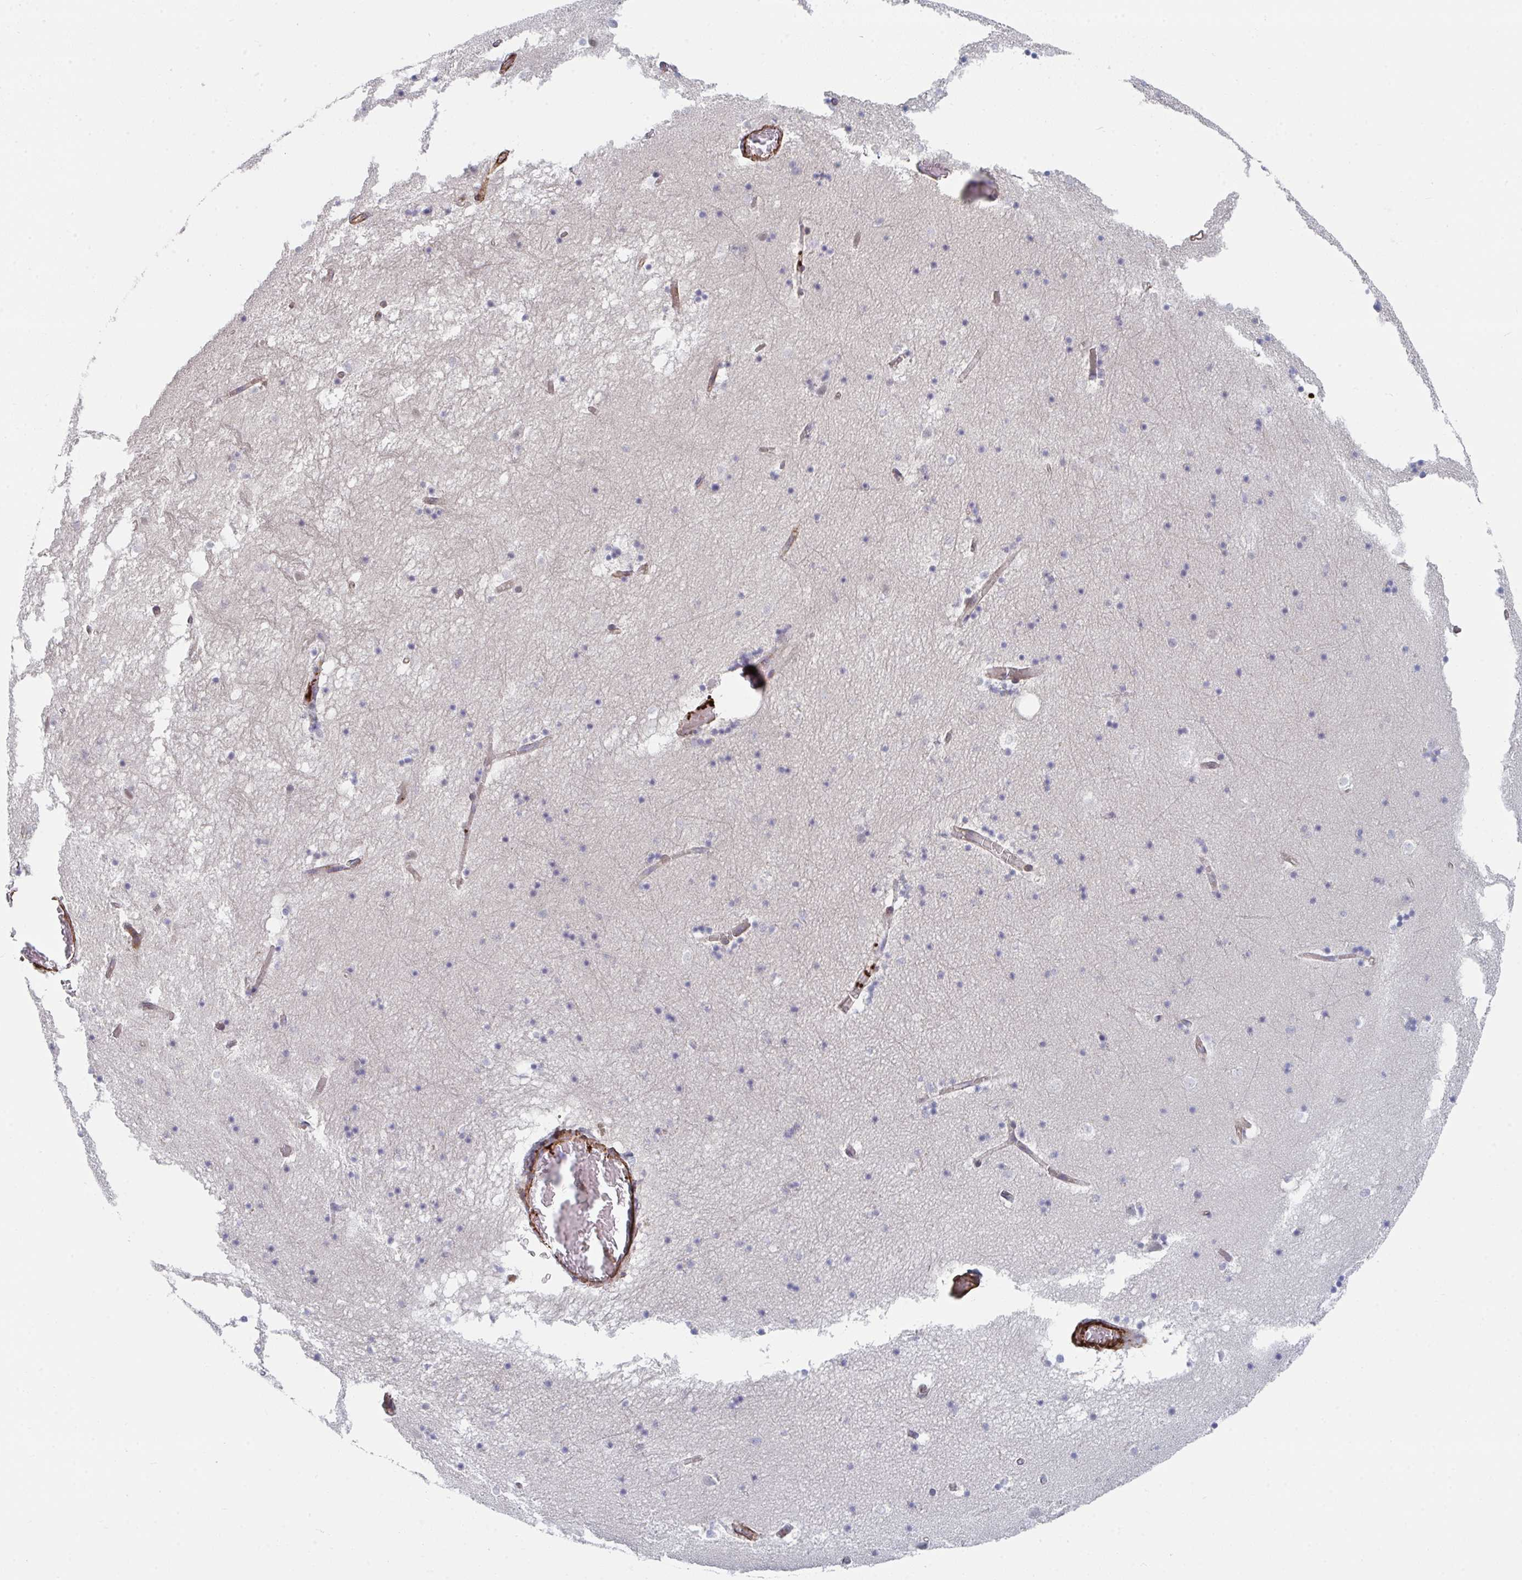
{"staining": {"intensity": "negative", "quantity": "none", "location": "none"}, "tissue": "hippocampus", "cell_type": "Glial cells", "image_type": "normal", "snomed": [{"axis": "morphology", "description": "Normal tissue, NOS"}, {"axis": "topography", "description": "Hippocampus"}], "caption": "This is an immunohistochemistry photomicrograph of unremarkable hippocampus. There is no positivity in glial cells.", "gene": "NEURL4", "patient": {"sex": "male", "age": 58}}